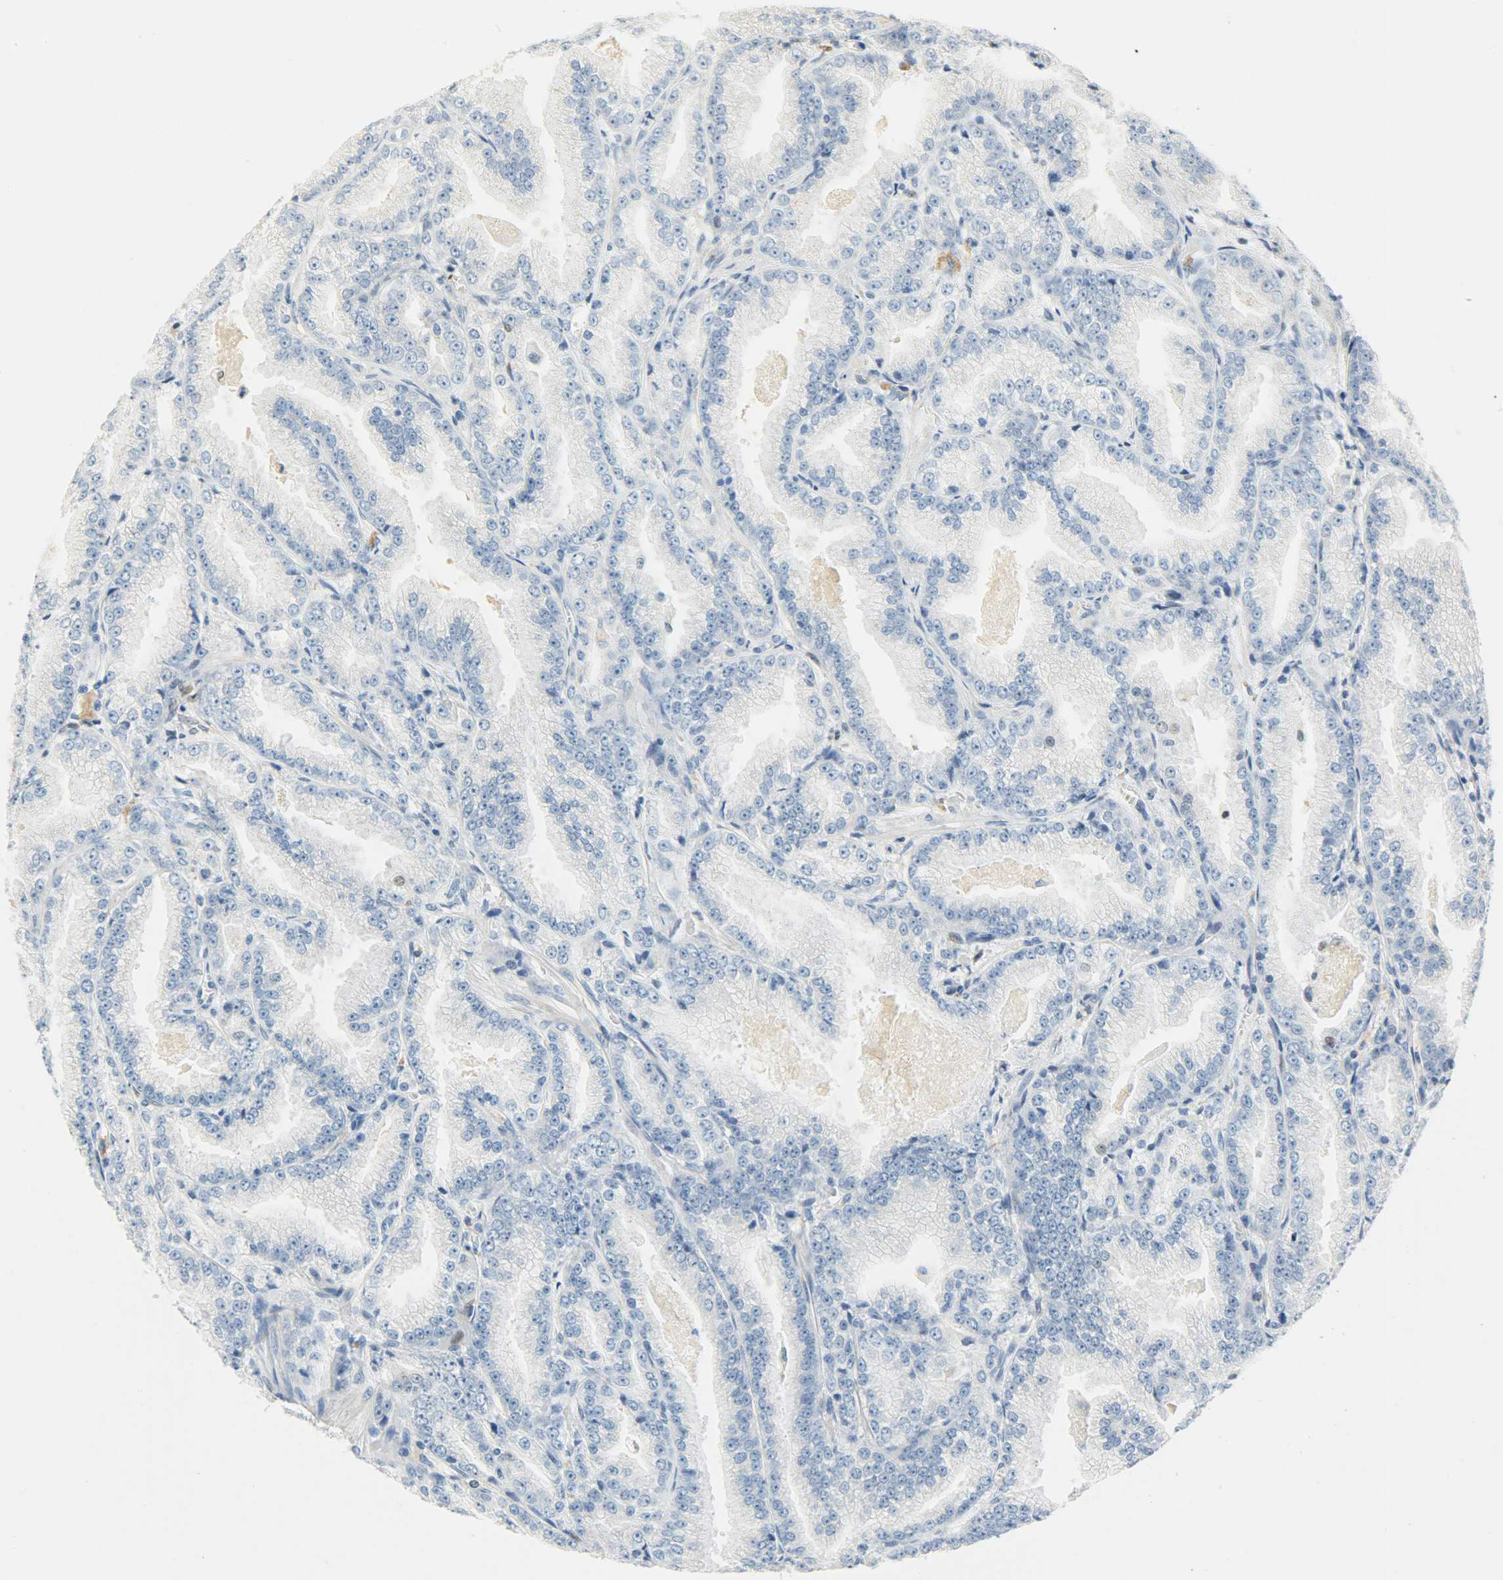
{"staining": {"intensity": "weak", "quantity": "<25%", "location": "nuclear"}, "tissue": "prostate cancer", "cell_type": "Tumor cells", "image_type": "cancer", "snomed": [{"axis": "morphology", "description": "Adenocarcinoma, High grade"}, {"axis": "topography", "description": "Prostate"}], "caption": "A photomicrograph of prostate adenocarcinoma (high-grade) stained for a protein reveals no brown staining in tumor cells. The staining was performed using DAB (3,3'-diaminobenzidine) to visualize the protein expression in brown, while the nuclei were stained in blue with hematoxylin (Magnification: 20x).", "gene": "JUNB", "patient": {"sex": "male", "age": 61}}